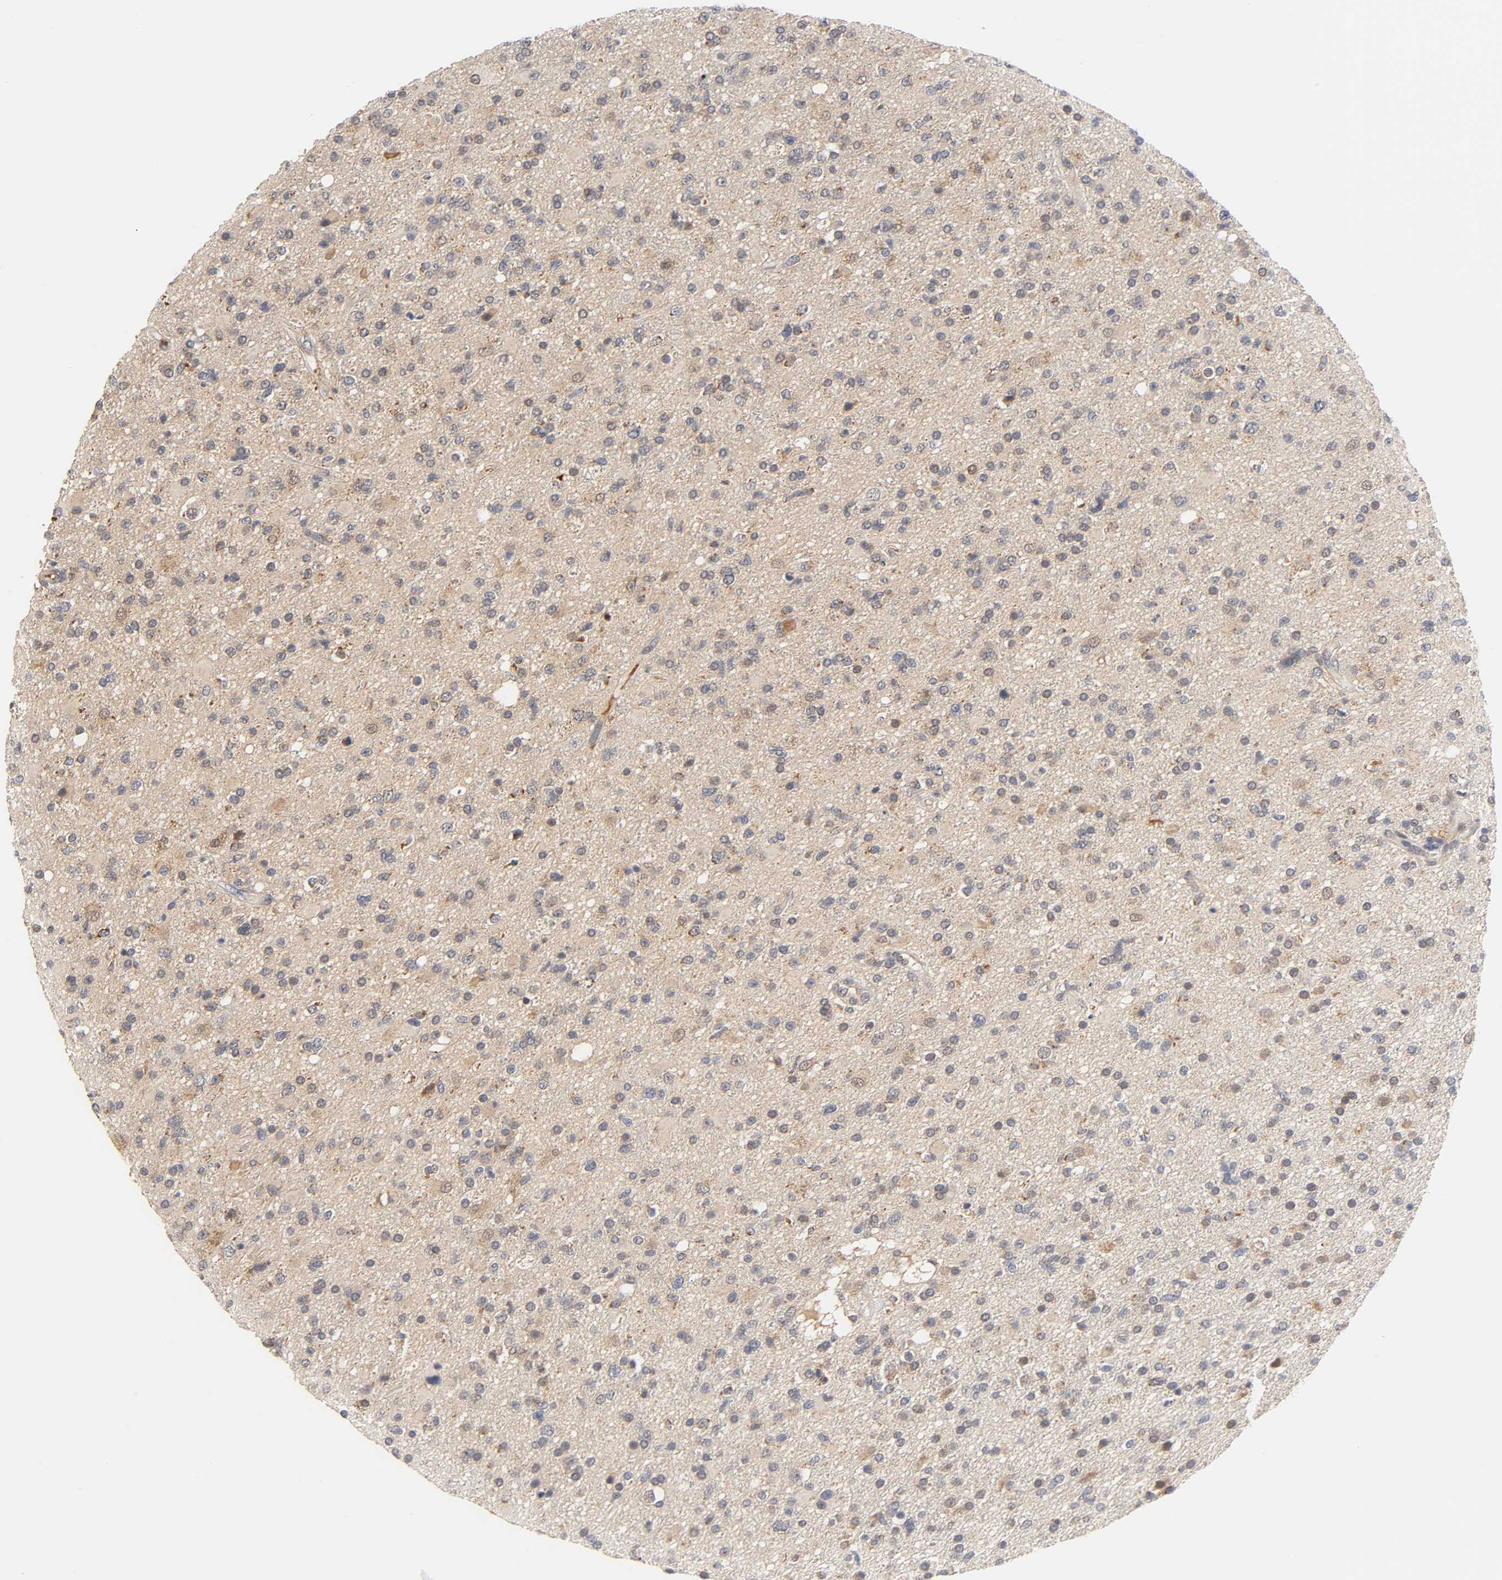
{"staining": {"intensity": "moderate", "quantity": "25%-75%", "location": "cytoplasmic/membranous"}, "tissue": "glioma", "cell_type": "Tumor cells", "image_type": "cancer", "snomed": [{"axis": "morphology", "description": "Glioma, malignant, High grade"}, {"axis": "topography", "description": "Brain"}], "caption": "A medium amount of moderate cytoplasmic/membranous staining is identified in approximately 25%-75% of tumor cells in glioma tissue.", "gene": "GSTZ1", "patient": {"sex": "male", "age": 33}}